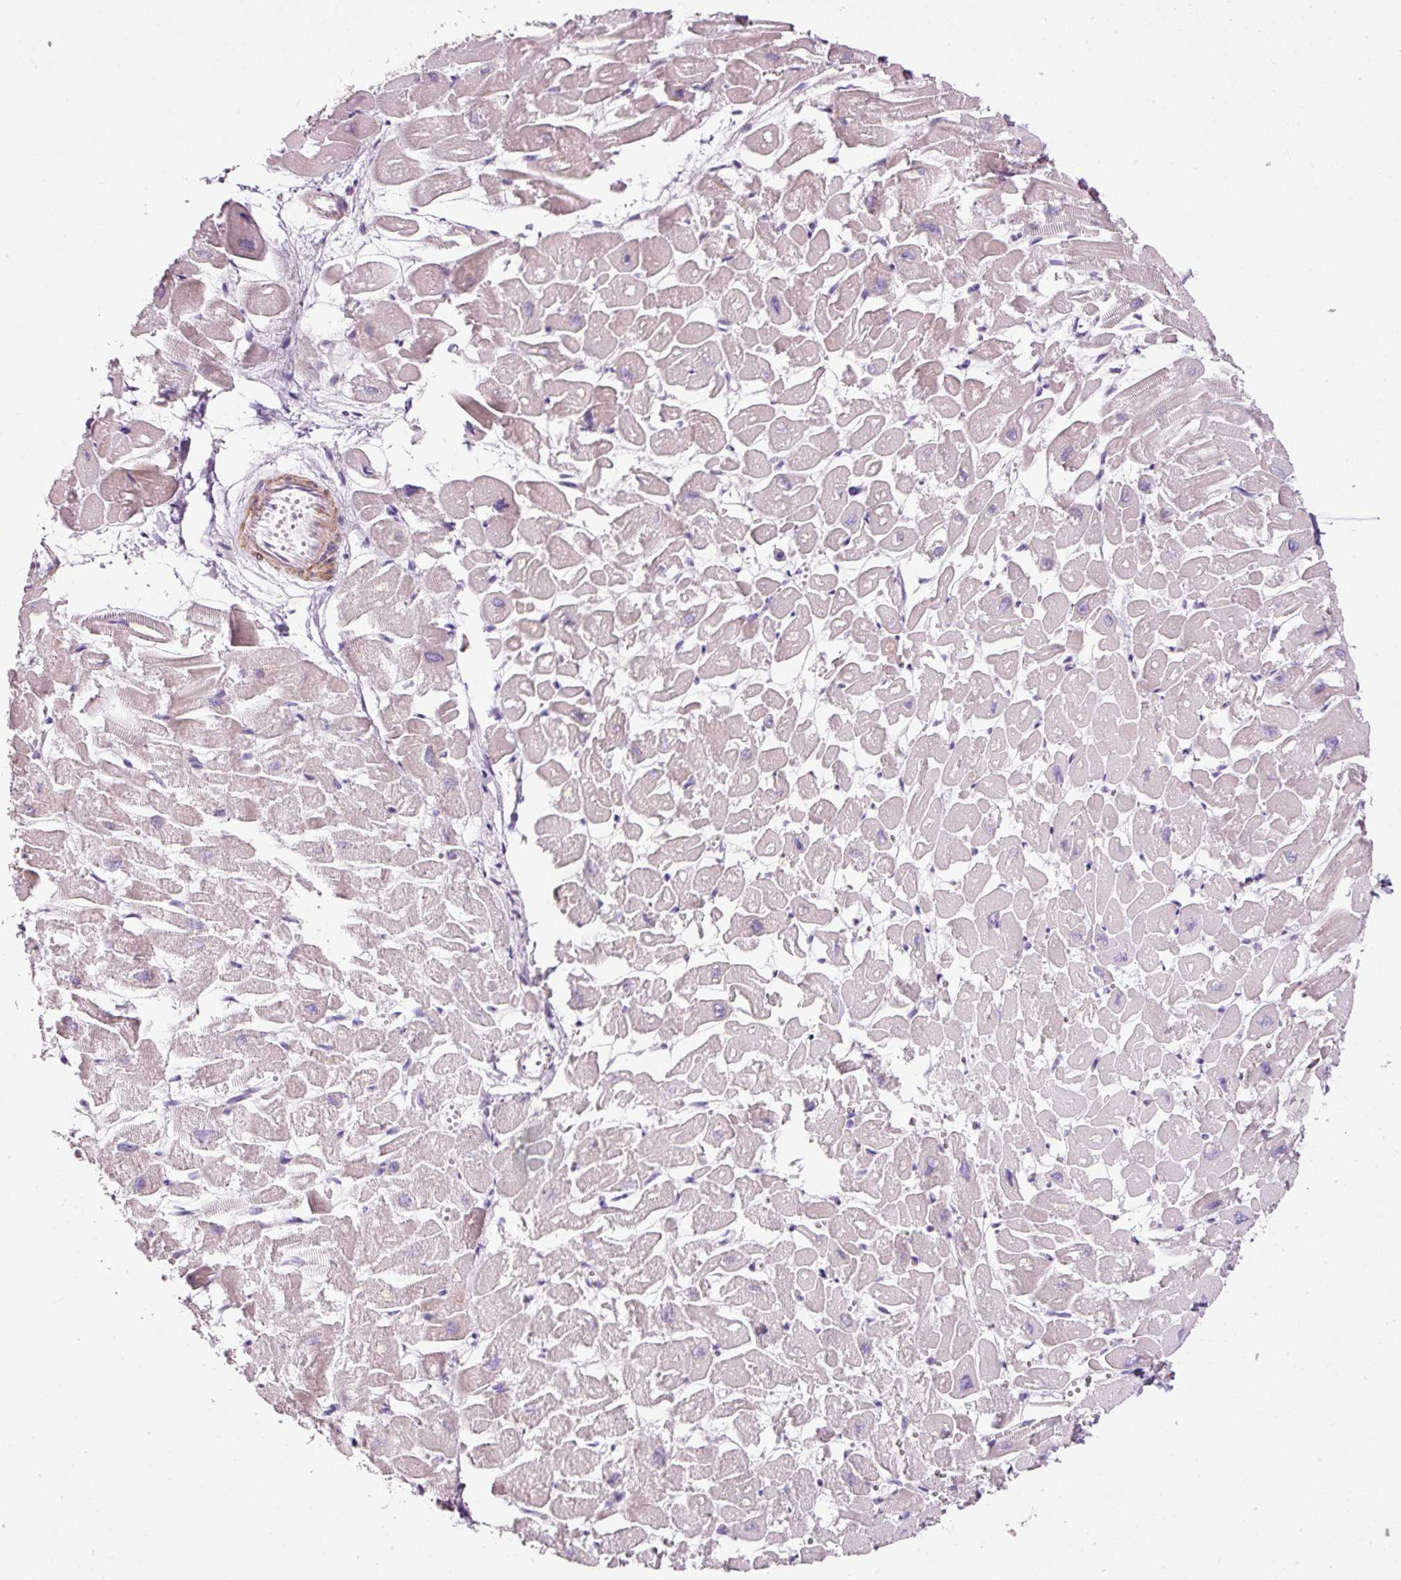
{"staining": {"intensity": "moderate", "quantity": "<25%", "location": "cytoplasmic/membranous"}, "tissue": "heart muscle", "cell_type": "Cardiomyocytes", "image_type": "normal", "snomed": [{"axis": "morphology", "description": "Normal tissue, NOS"}, {"axis": "topography", "description": "Heart"}], "caption": "IHC micrograph of unremarkable heart muscle: human heart muscle stained using immunohistochemistry demonstrates low levels of moderate protein expression localized specifically in the cytoplasmic/membranous of cardiomyocytes, appearing as a cytoplasmic/membranous brown color.", "gene": "CYB561A3", "patient": {"sex": "male", "age": 54}}